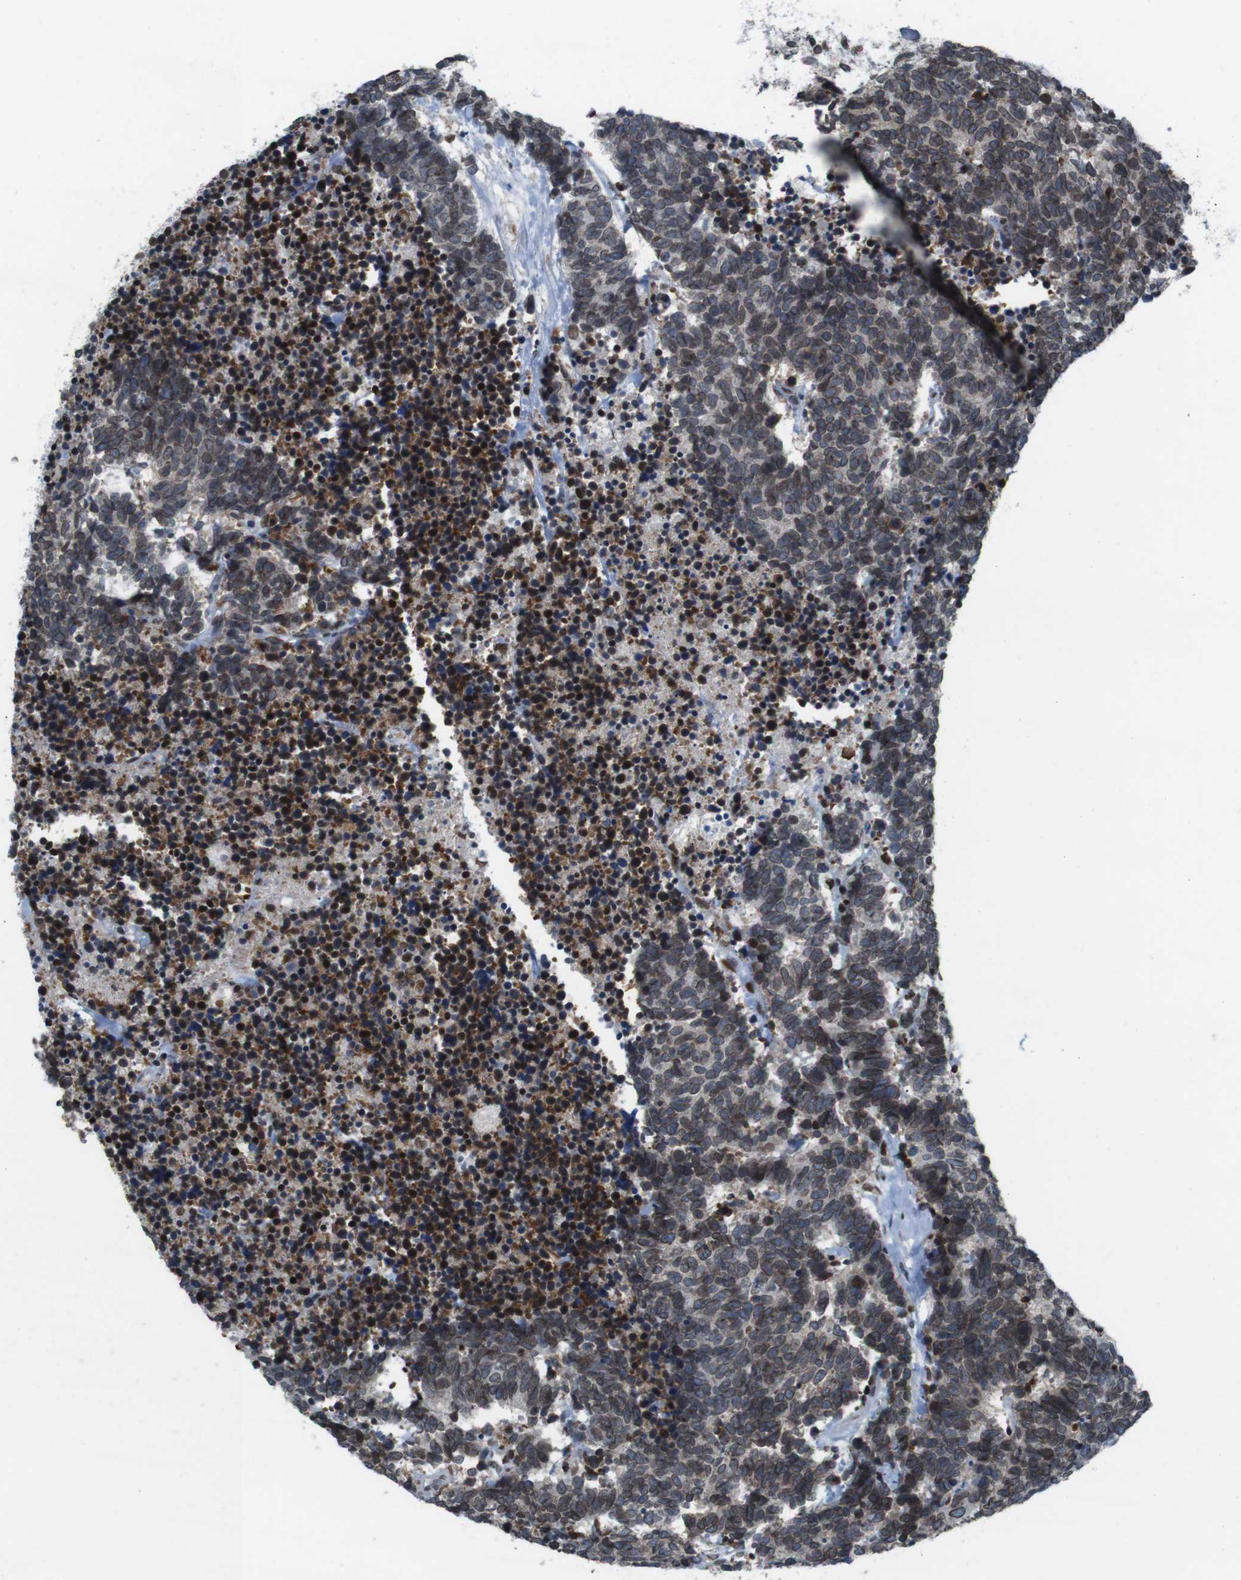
{"staining": {"intensity": "moderate", "quantity": ">75%", "location": "cytoplasmic/membranous,nuclear"}, "tissue": "carcinoid", "cell_type": "Tumor cells", "image_type": "cancer", "snomed": [{"axis": "morphology", "description": "Carcinoma, NOS"}, {"axis": "morphology", "description": "Carcinoid, malignant, NOS"}, {"axis": "topography", "description": "Urinary bladder"}], "caption": "Immunohistochemical staining of human malignant carcinoid reveals medium levels of moderate cytoplasmic/membranous and nuclear protein positivity in about >75% of tumor cells.", "gene": "MAD1L1", "patient": {"sex": "male", "age": 57}}